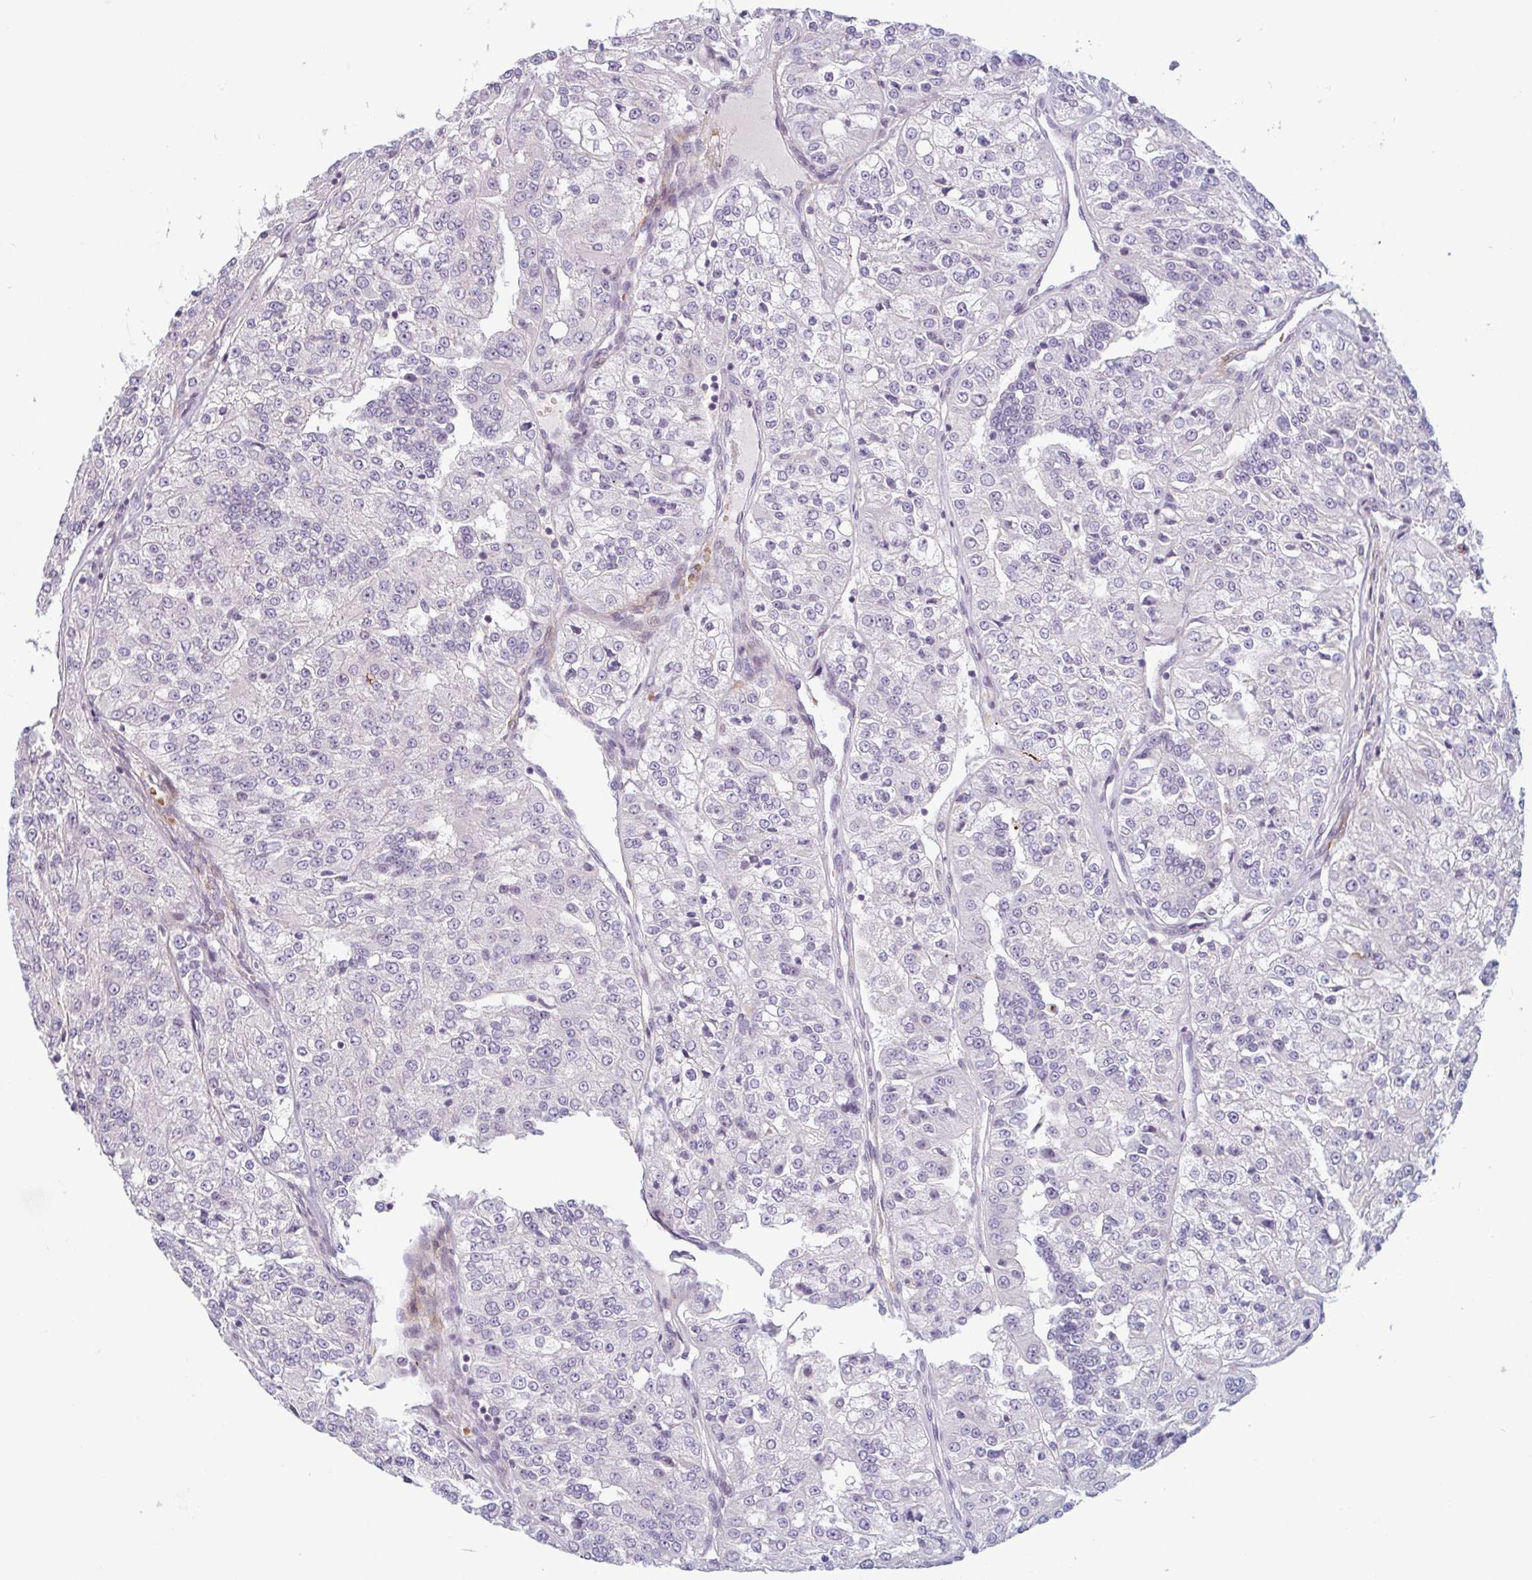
{"staining": {"intensity": "negative", "quantity": "none", "location": "none"}, "tissue": "renal cancer", "cell_type": "Tumor cells", "image_type": "cancer", "snomed": [{"axis": "morphology", "description": "Adenocarcinoma, NOS"}, {"axis": "topography", "description": "Kidney"}], "caption": "The IHC image has no significant expression in tumor cells of adenocarcinoma (renal) tissue. (IHC, brightfield microscopy, high magnification).", "gene": "TMEM119", "patient": {"sex": "female", "age": 63}}